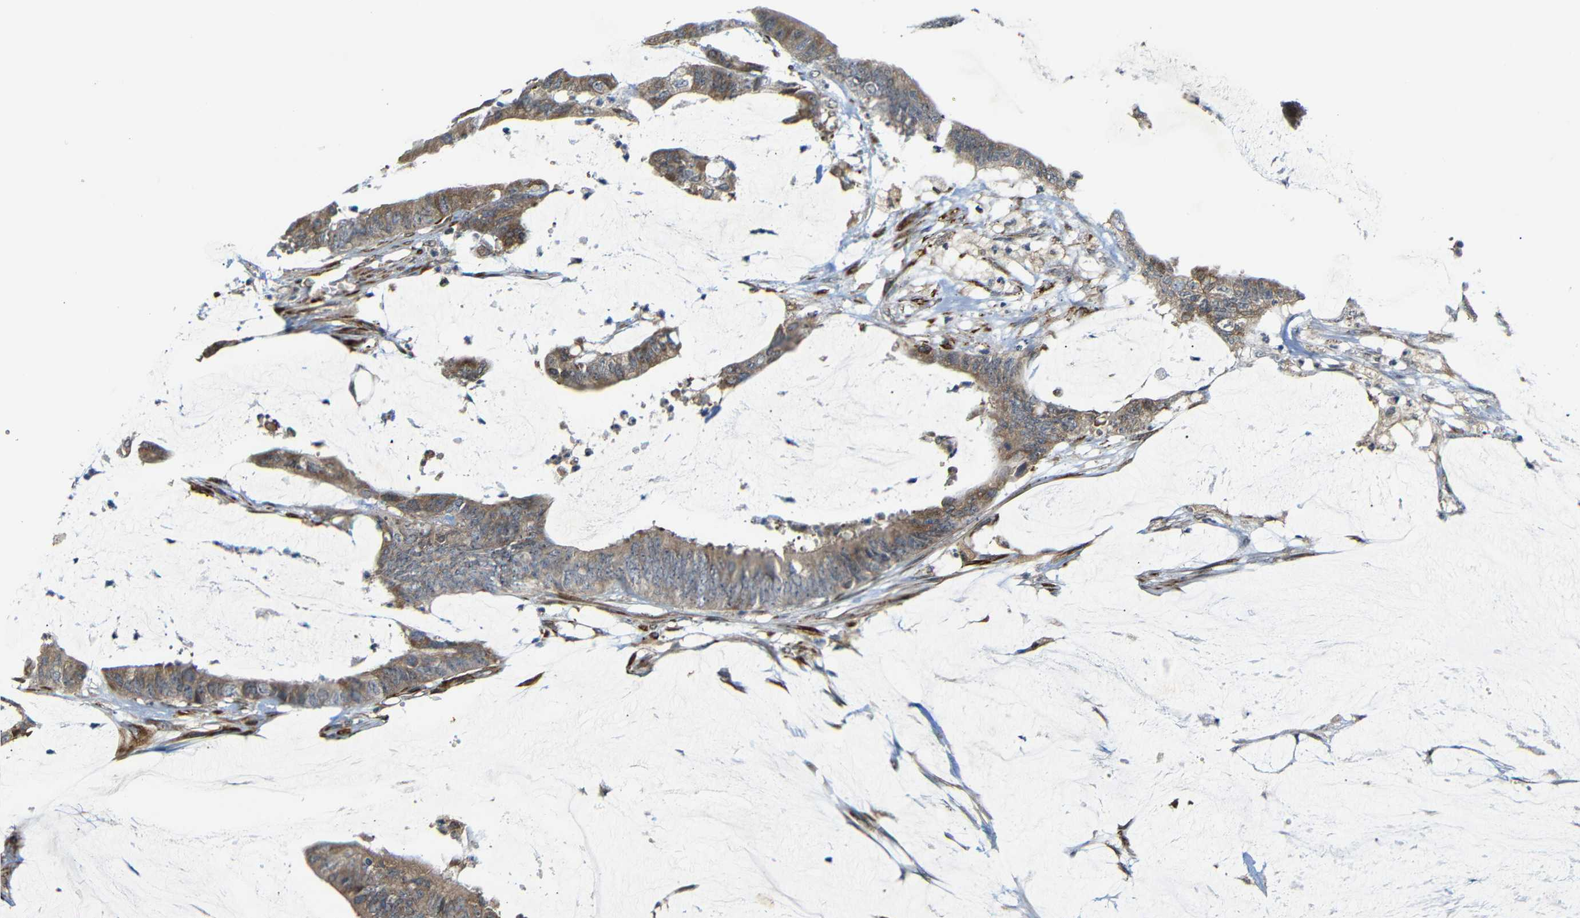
{"staining": {"intensity": "moderate", "quantity": ">75%", "location": "cytoplasmic/membranous"}, "tissue": "colorectal cancer", "cell_type": "Tumor cells", "image_type": "cancer", "snomed": [{"axis": "morphology", "description": "Adenocarcinoma, NOS"}, {"axis": "topography", "description": "Rectum"}], "caption": "The image exhibits staining of colorectal cancer, revealing moderate cytoplasmic/membranous protein positivity (brown color) within tumor cells. (DAB IHC, brown staining for protein, blue staining for nuclei).", "gene": "P3H2", "patient": {"sex": "female", "age": 66}}